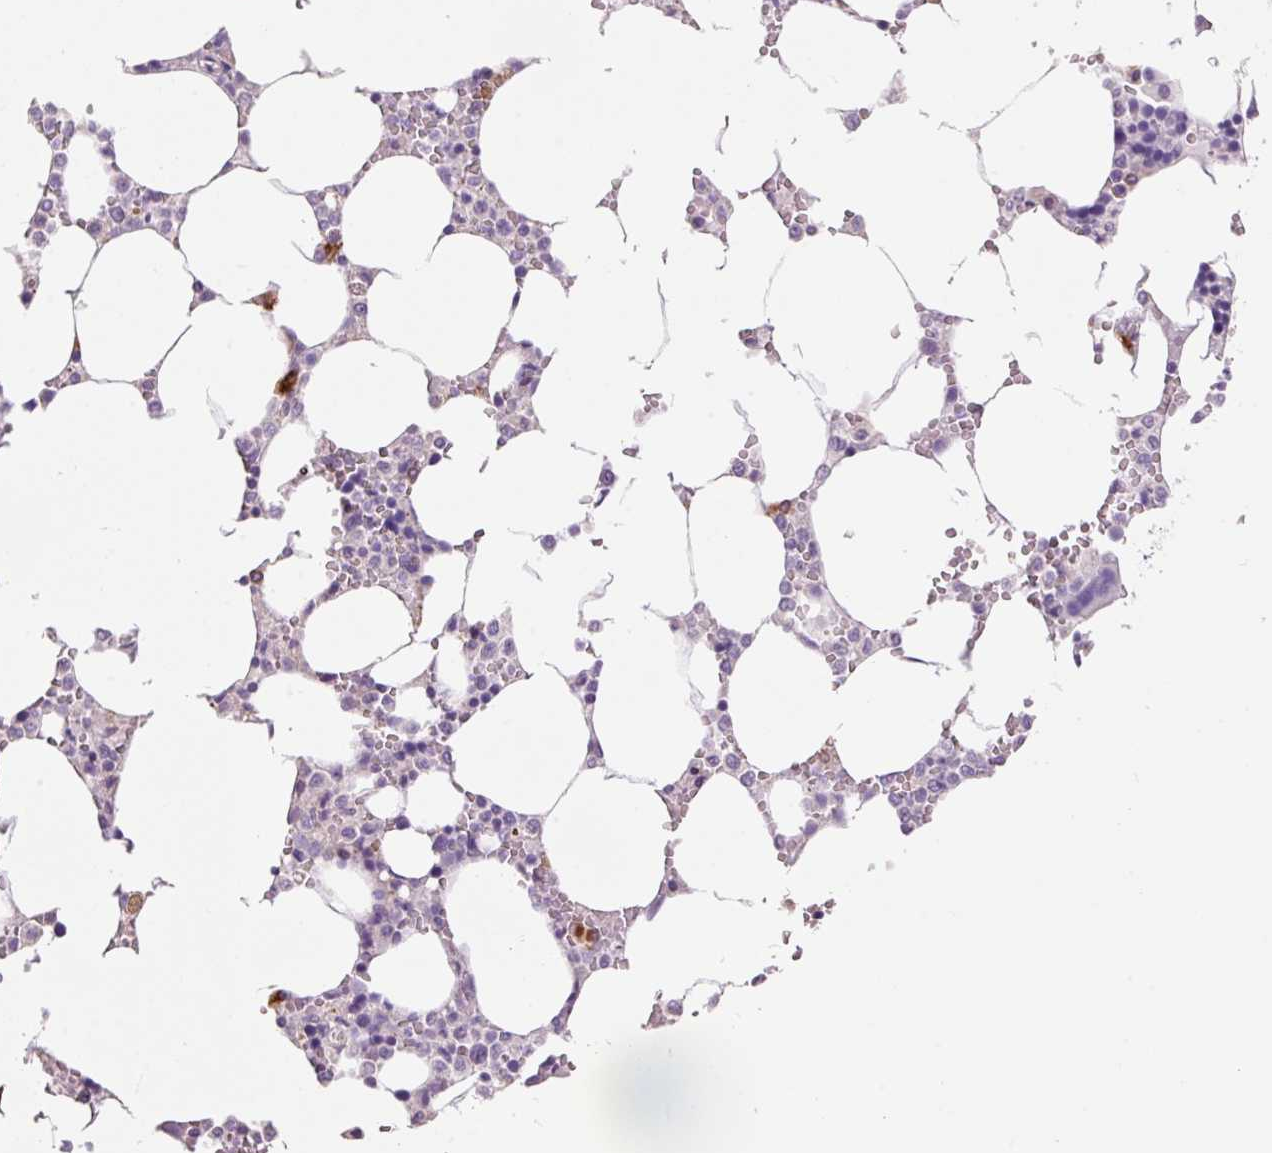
{"staining": {"intensity": "strong", "quantity": "<25%", "location": "cytoplasmic/membranous"}, "tissue": "bone marrow", "cell_type": "Hematopoietic cells", "image_type": "normal", "snomed": [{"axis": "morphology", "description": "Normal tissue, NOS"}, {"axis": "topography", "description": "Bone marrow"}], "caption": "Bone marrow stained with IHC reveals strong cytoplasmic/membranous expression in approximately <25% of hematopoietic cells.", "gene": "HAX1", "patient": {"sex": "male", "age": 64}}